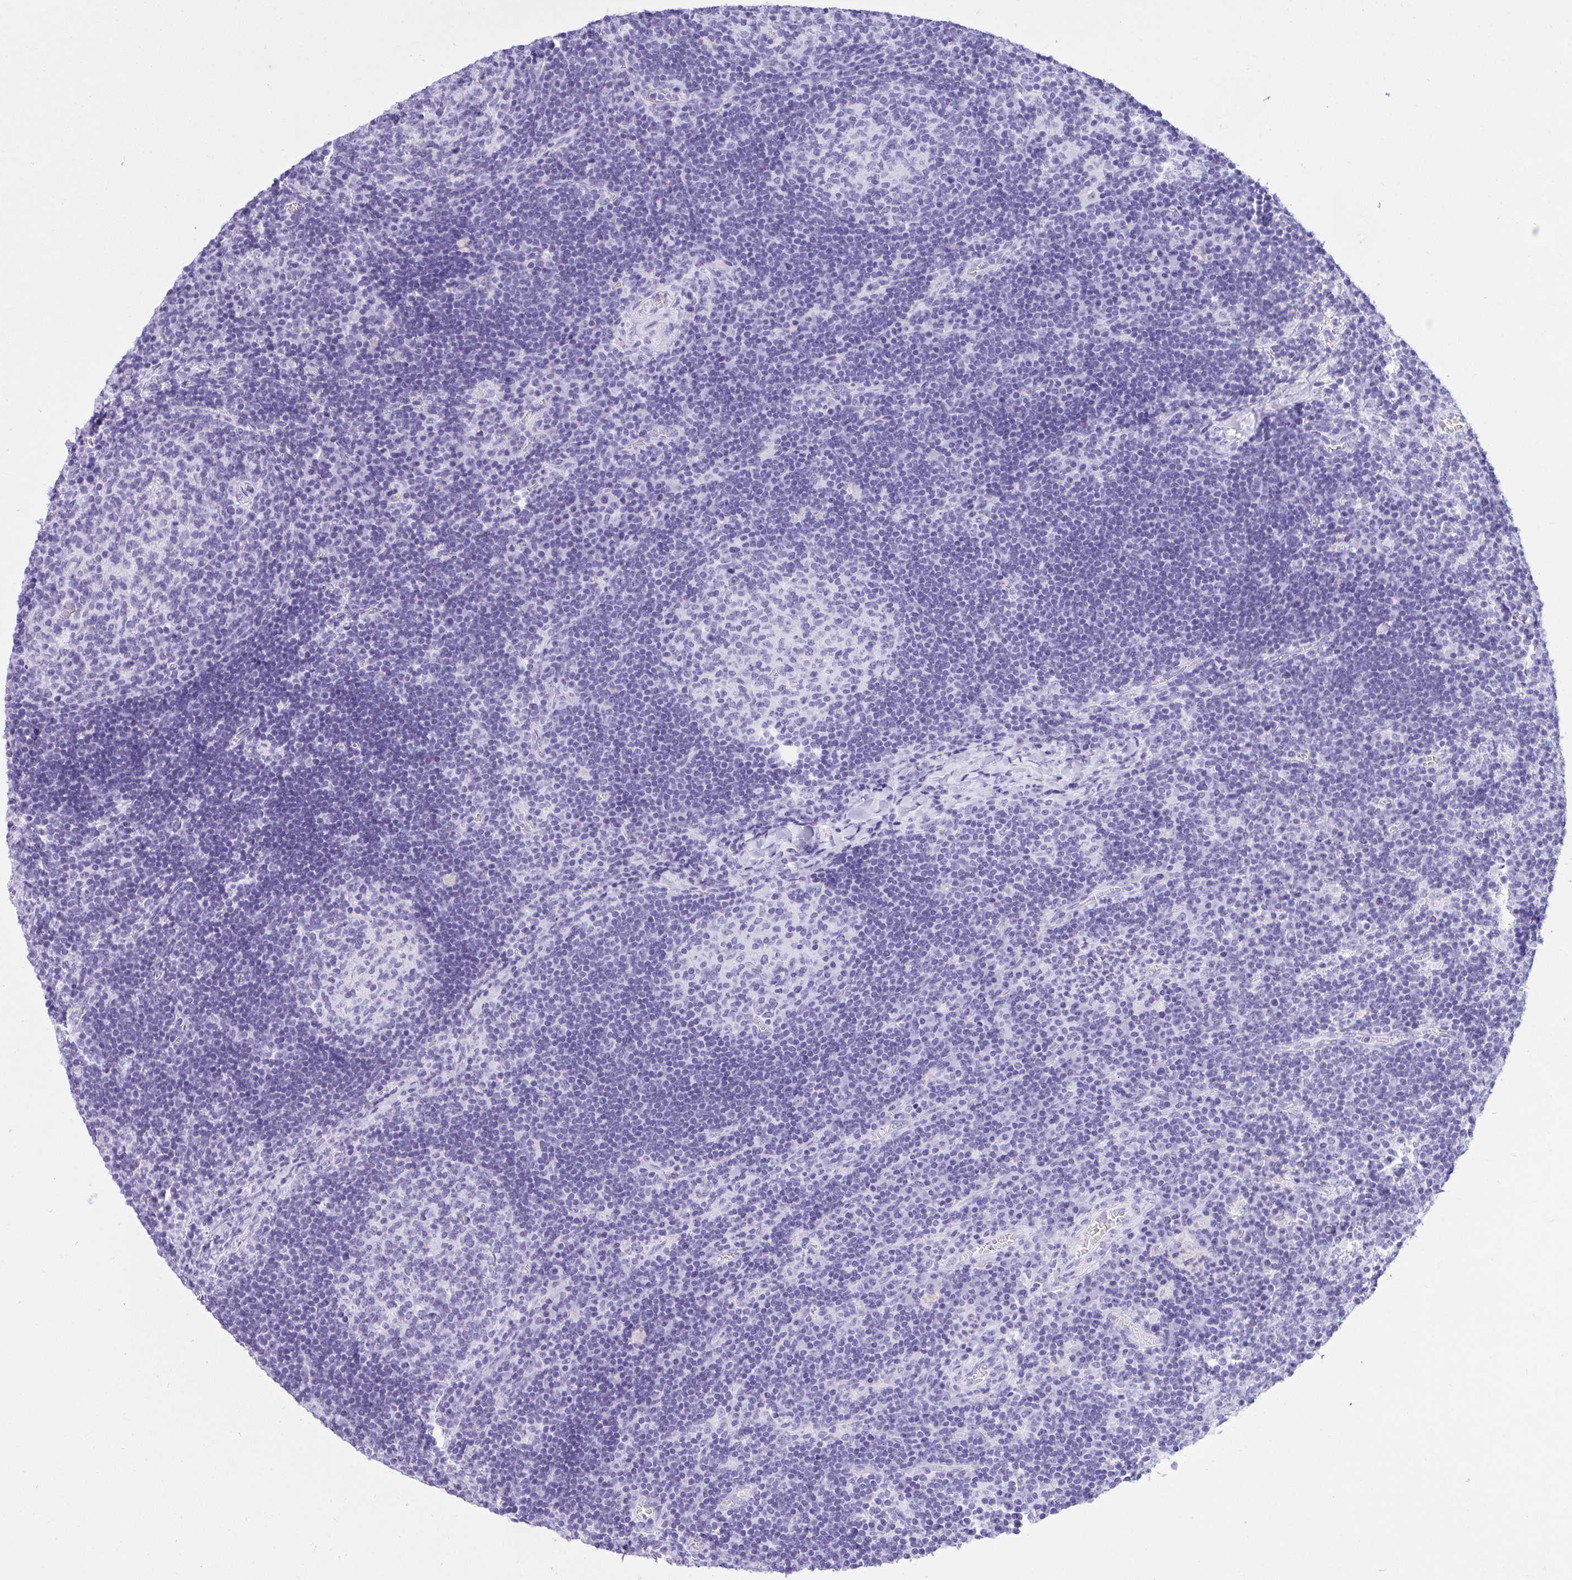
{"staining": {"intensity": "negative", "quantity": "none", "location": "none"}, "tissue": "lymph node", "cell_type": "Germinal center cells", "image_type": "normal", "snomed": [{"axis": "morphology", "description": "Normal tissue, NOS"}, {"axis": "topography", "description": "Lymph node"}], "caption": "Protein analysis of unremarkable lymph node demonstrates no significant expression in germinal center cells.", "gene": "TLN2", "patient": {"sex": "male", "age": 67}}